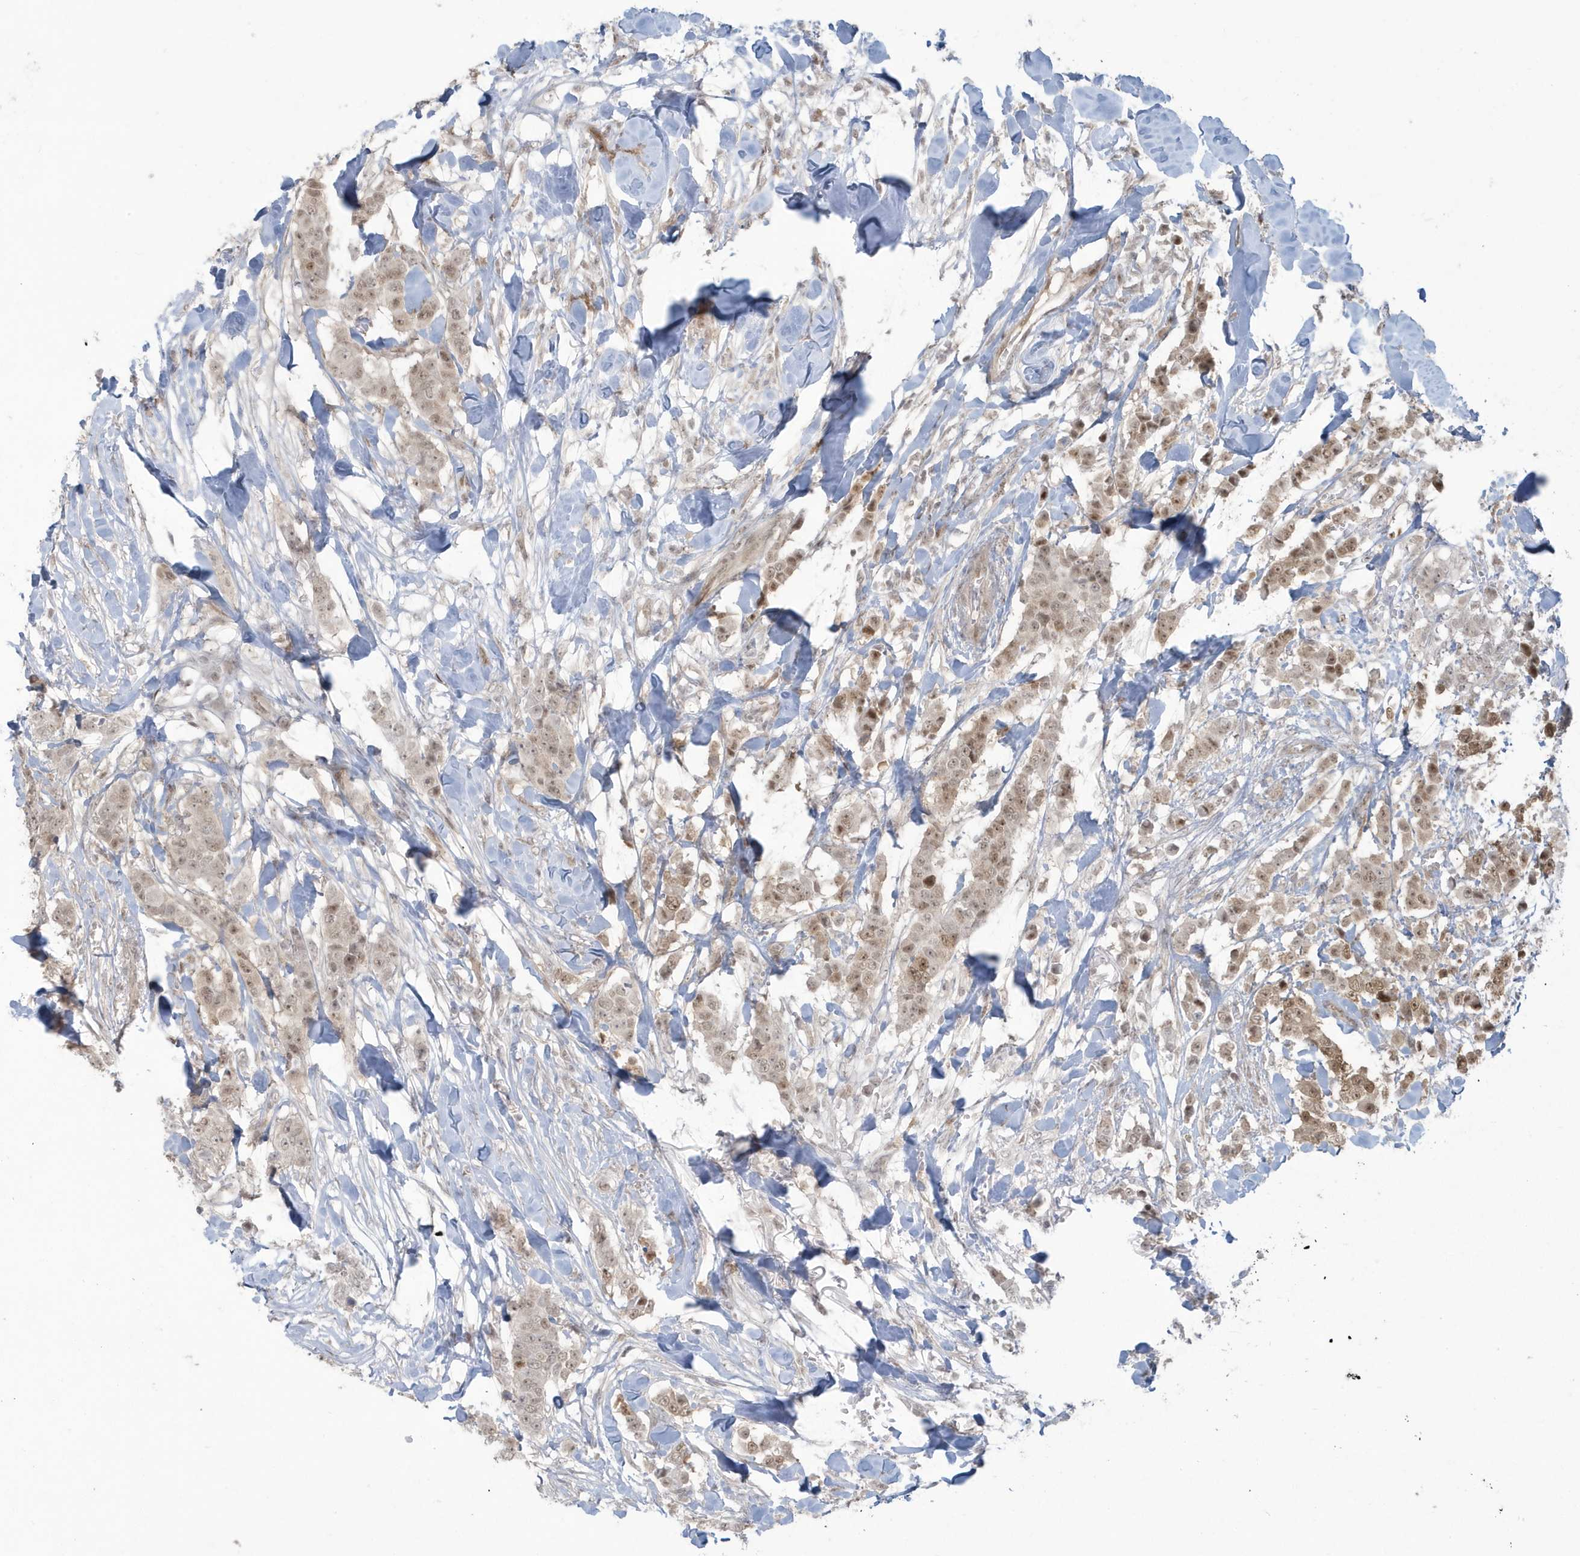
{"staining": {"intensity": "weak", "quantity": ">75%", "location": "cytoplasmic/membranous,nuclear"}, "tissue": "breast cancer", "cell_type": "Tumor cells", "image_type": "cancer", "snomed": [{"axis": "morphology", "description": "Duct carcinoma"}, {"axis": "topography", "description": "Breast"}], "caption": "Invasive ductal carcinoma (breast) was stained to show a protein in brown. There is low levels of weak cytoplasmic/membranous and nuclear staining in about >75% of tumor cells.", "gene": "C1orf52", "patient": {"sex": "female", "age": 40}}